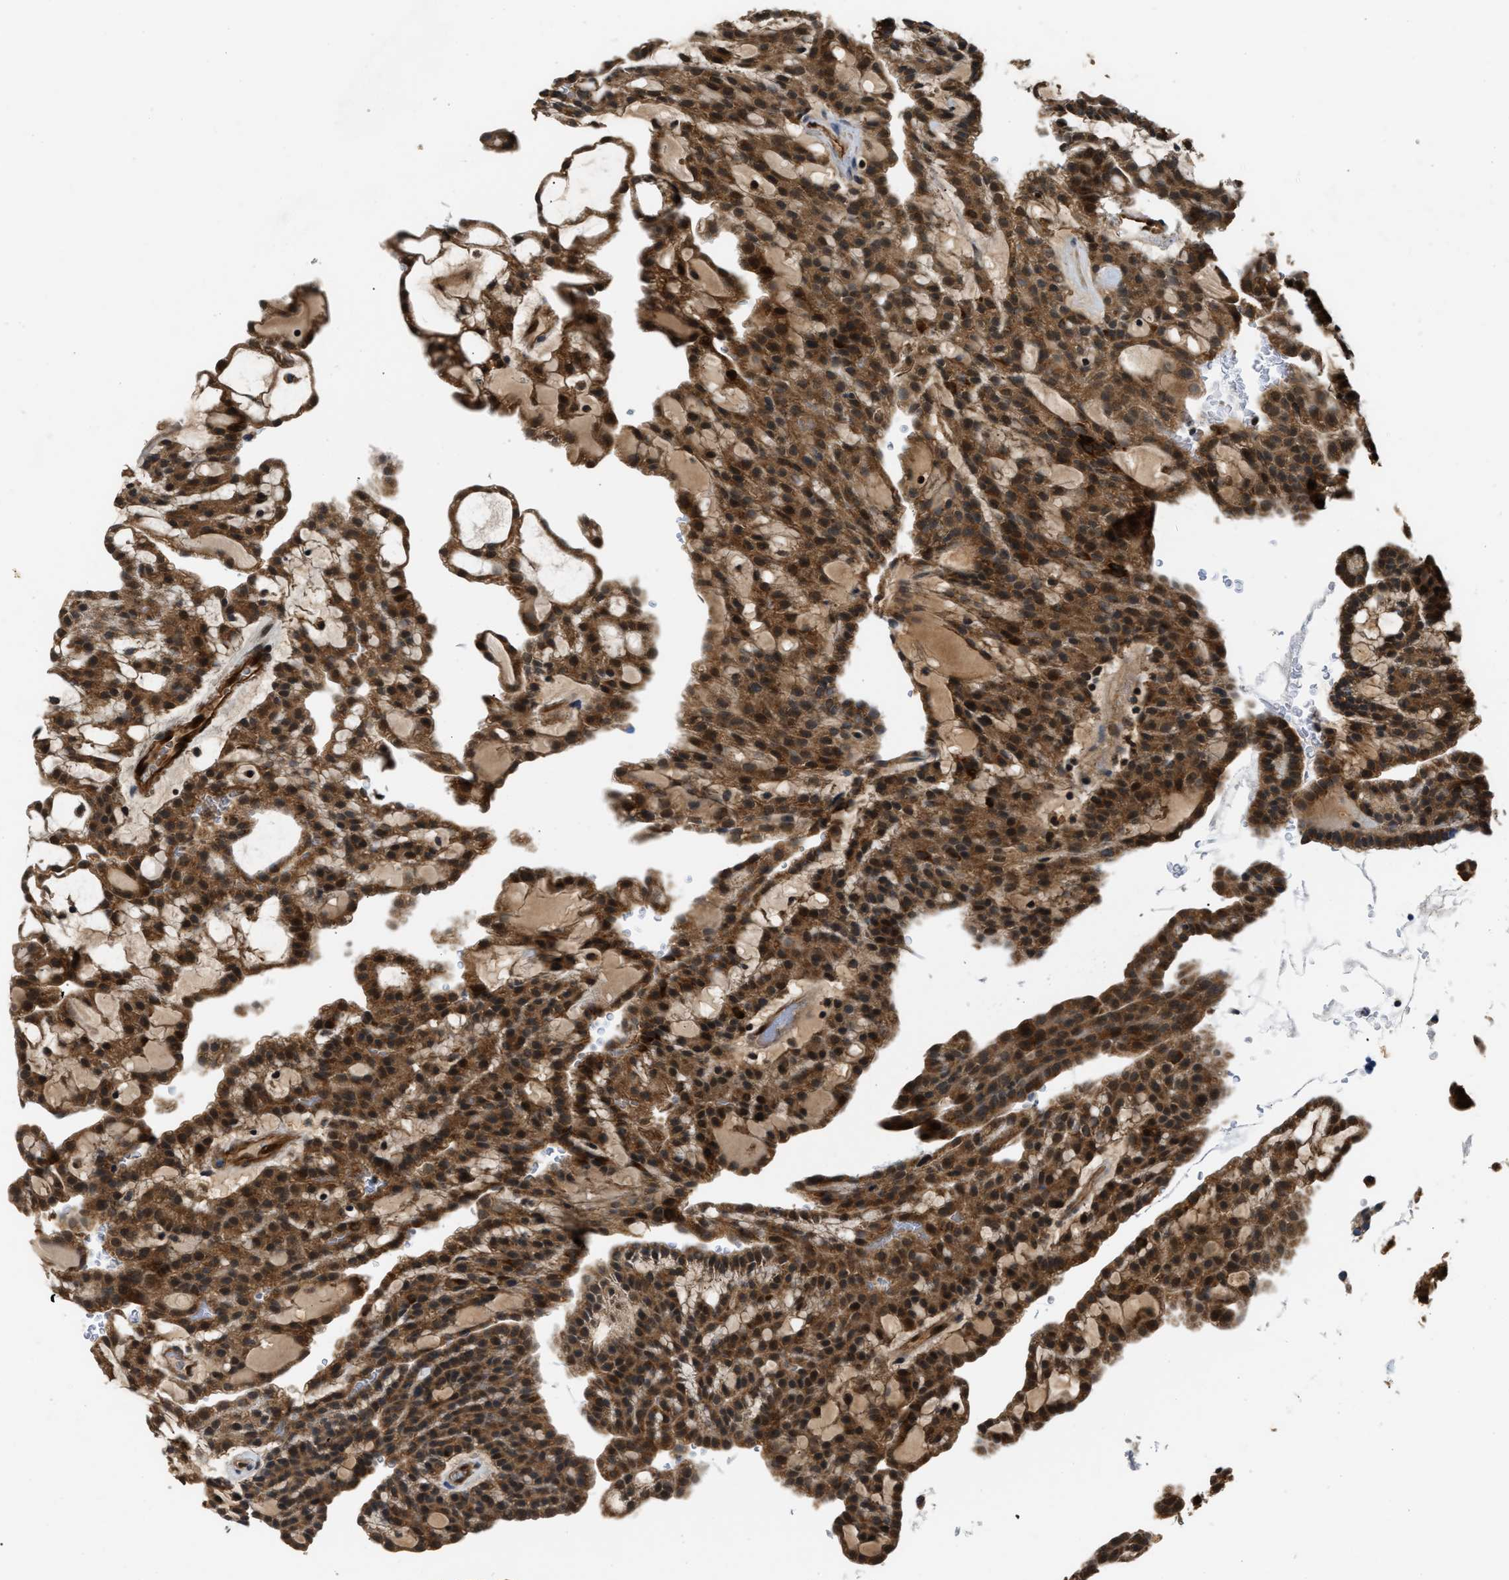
{"staining": {"intensity": "strong", "quantity": ">75%", "location": "cytoplasmic/membranous,nuclear"}, "tissue": "renal cancer", "cell_type": "Tumor cells", "image_type": "cancer", "snomed": [{"axis": "morphology", "description": "Adenocarcinoma, NOS"}, {"axis": "topography", "description": "Kidney"}], "caption": "Protein expression analysis of human renal adenocarcinoma reveals strong cytoplasmic/membranous and nuclear staining in approximately >75% of tumor cells.", "gene": "PPA1", "patient": {"sex": "male", "age": 63}}